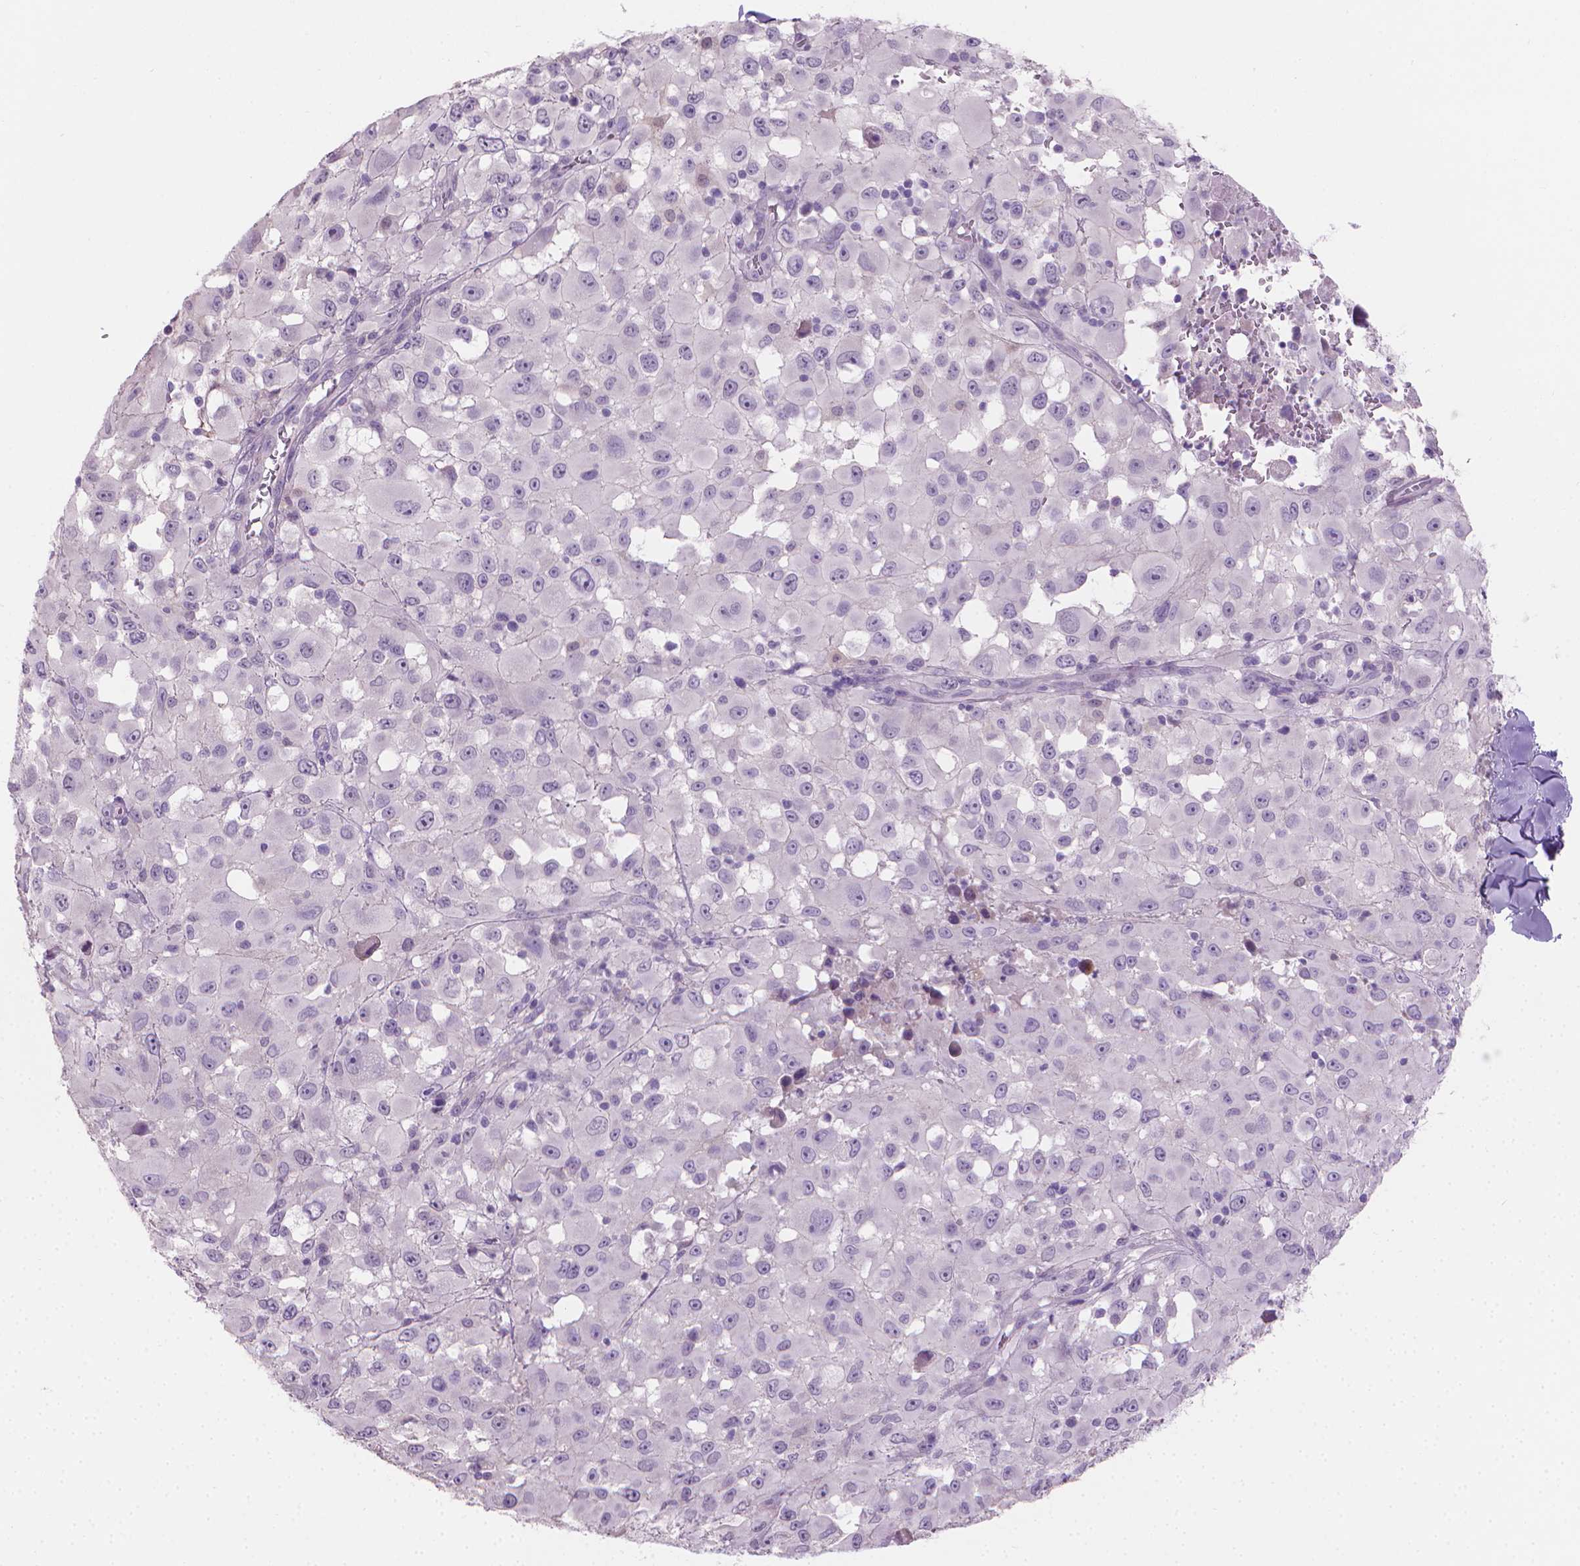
{"staining": {"intensity": "negative", "quantity": "none", "location": "none"}, "tissue": "melanoma", "cell_type": "Tumor cells", "image_type": "cancer", "snomed": [{"axis": "morphology", "description": "Malignant melanoma, Metastatic site"}, {"axis": "topography", "description": "Lymph node"}], "caption": "Image shows no significant protein staining in tumor cells of melanoma.", "gene": "GSDMA", "patient": {"sex": "male", "age": 50}}